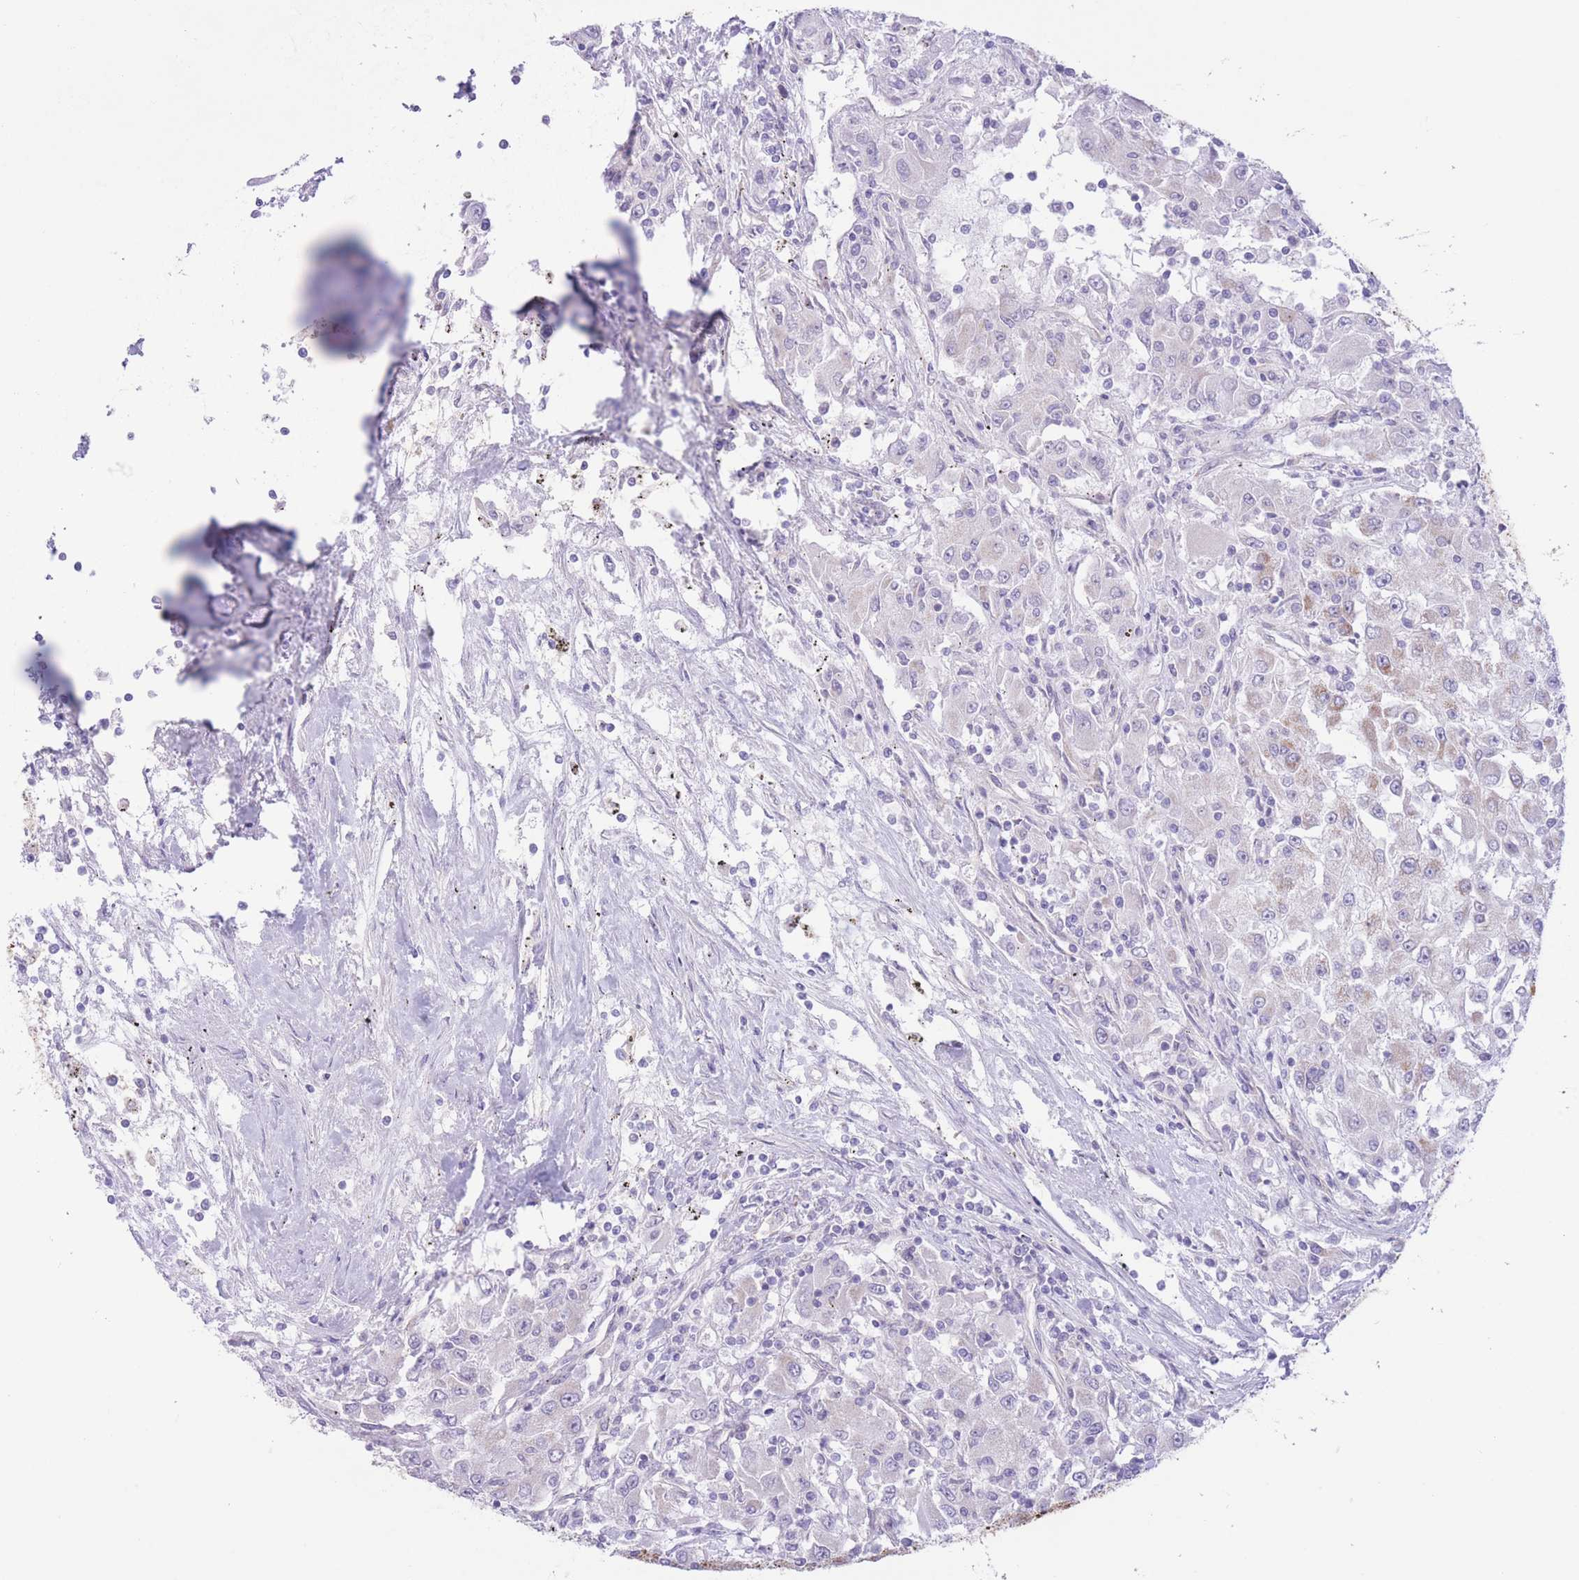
{"staining": {"intensity": "weak", "quantity": "25%-75%", "location": "cytoplasmic/membranous"}, "tissue": "renal cancer", "cell_type": "Tumor cells", "image_type": "cancer", "snomed": [{"axis": "morphology", "description": "Adenocarcinoma, NOS"}, {"axis": "topography", "description": "Kidney"}], "caption": "An immunohistochemistry image of tumor tissue is shown. Protein staining in brown highlights weak cytoplasmic/membranous positivity in renal cancer within tumor cells.", "gene": "MRPS31", "patient": {"sex": "female", "age": 67}}